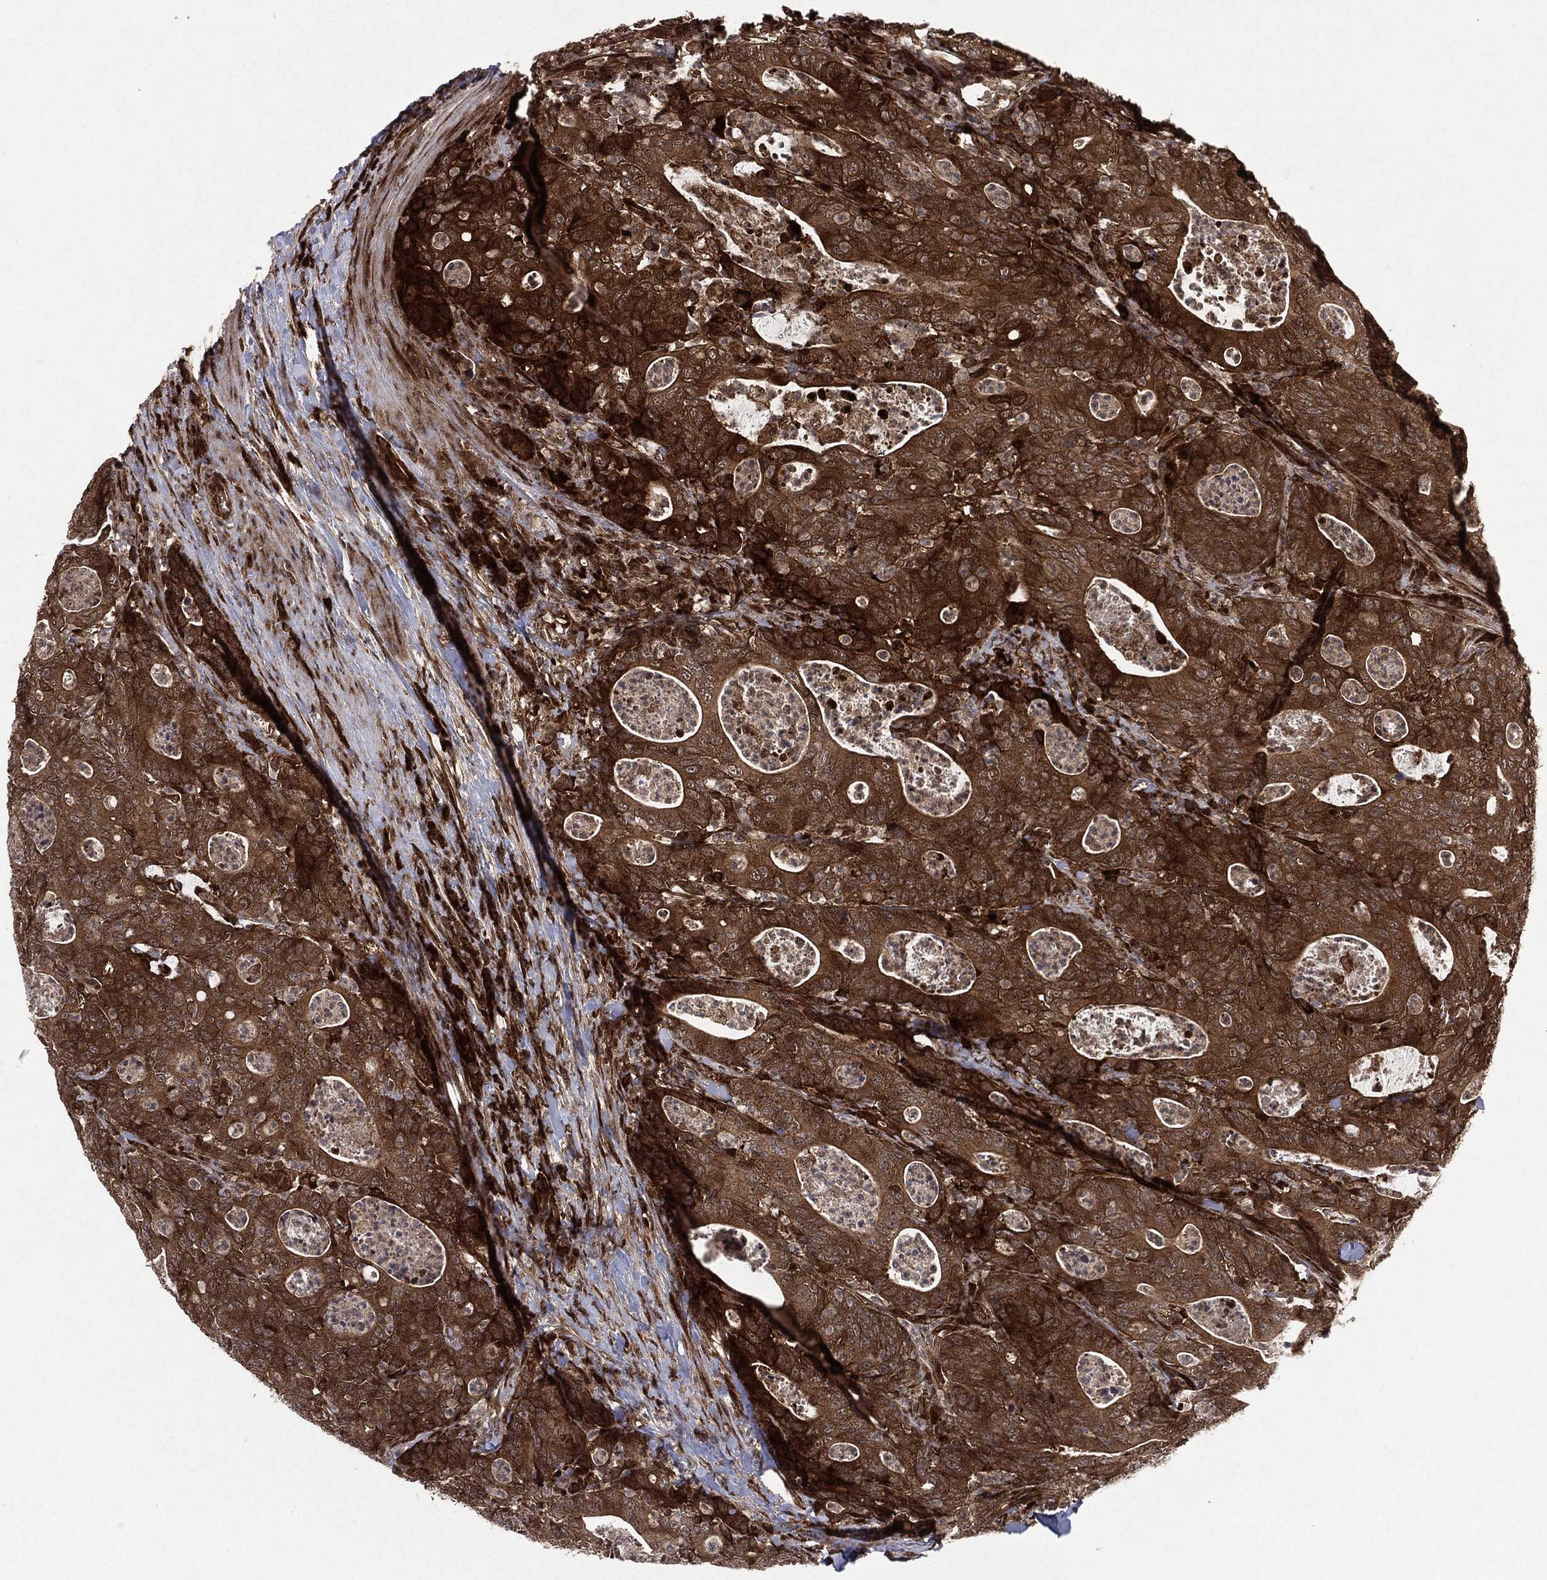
{"staining": {"intensity": "moderate", "quantity": ">75%", "location": "cytoplasmic/membranous"}, "tissue": "colorectal cancer", "cell_type": "Tumor cells", "image_type": "cancer", "snomed": [{"axis": "morphology", "description": "Adenocarcinoma, NOS"}, {"axis": "topography", "description": "Colon"}], "caption": "This photomicrograph exhibits colorectal cancer stained with IHC to label a protein in brown. The cytoplasmic/membranous of tumor cells show moderate positivity for the protein. Nuclei are counter-stained blue.", "gene": "OTUB1", "patient": {"sex": "male", "age": 70}}